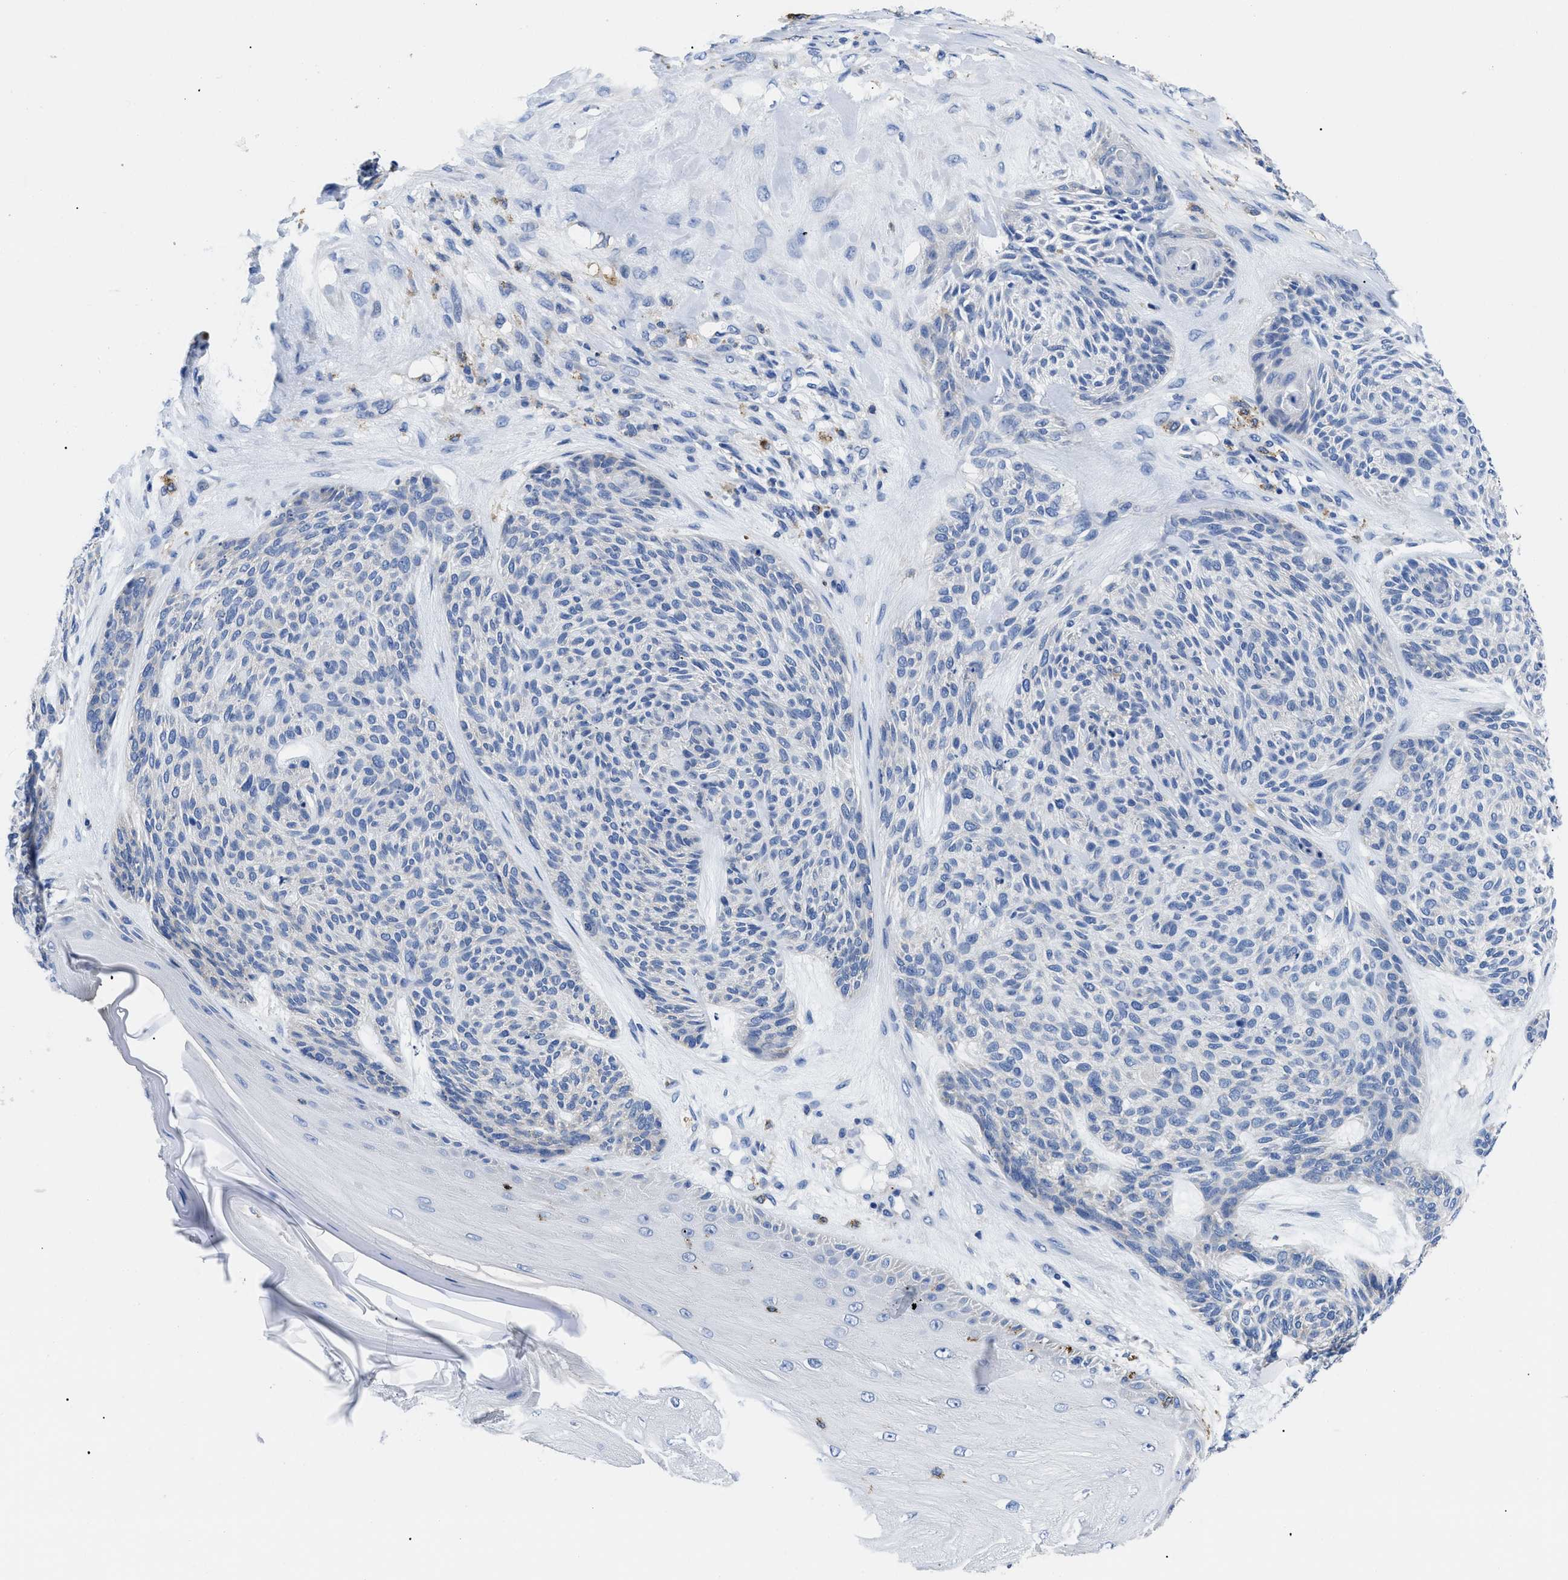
{"staining": {"intensity": "negative", "quantity": "none", "location": "none"}, "tissue": "skin cancer", "cell_type": "Tumor cells", "image_type": "cancer", "snomed": [{"axis": "morphology", "description": "Basal cell carcinoma"}, {"axis": "topography", "description": "Skin"}], "caption": "Human skin cancer (basal cell carcinoma) stained for a protein using IHC shows no staining in tumor cells.", "gene": "HLA-DPA1", "patient": {"sex": "male", "age": 55}}